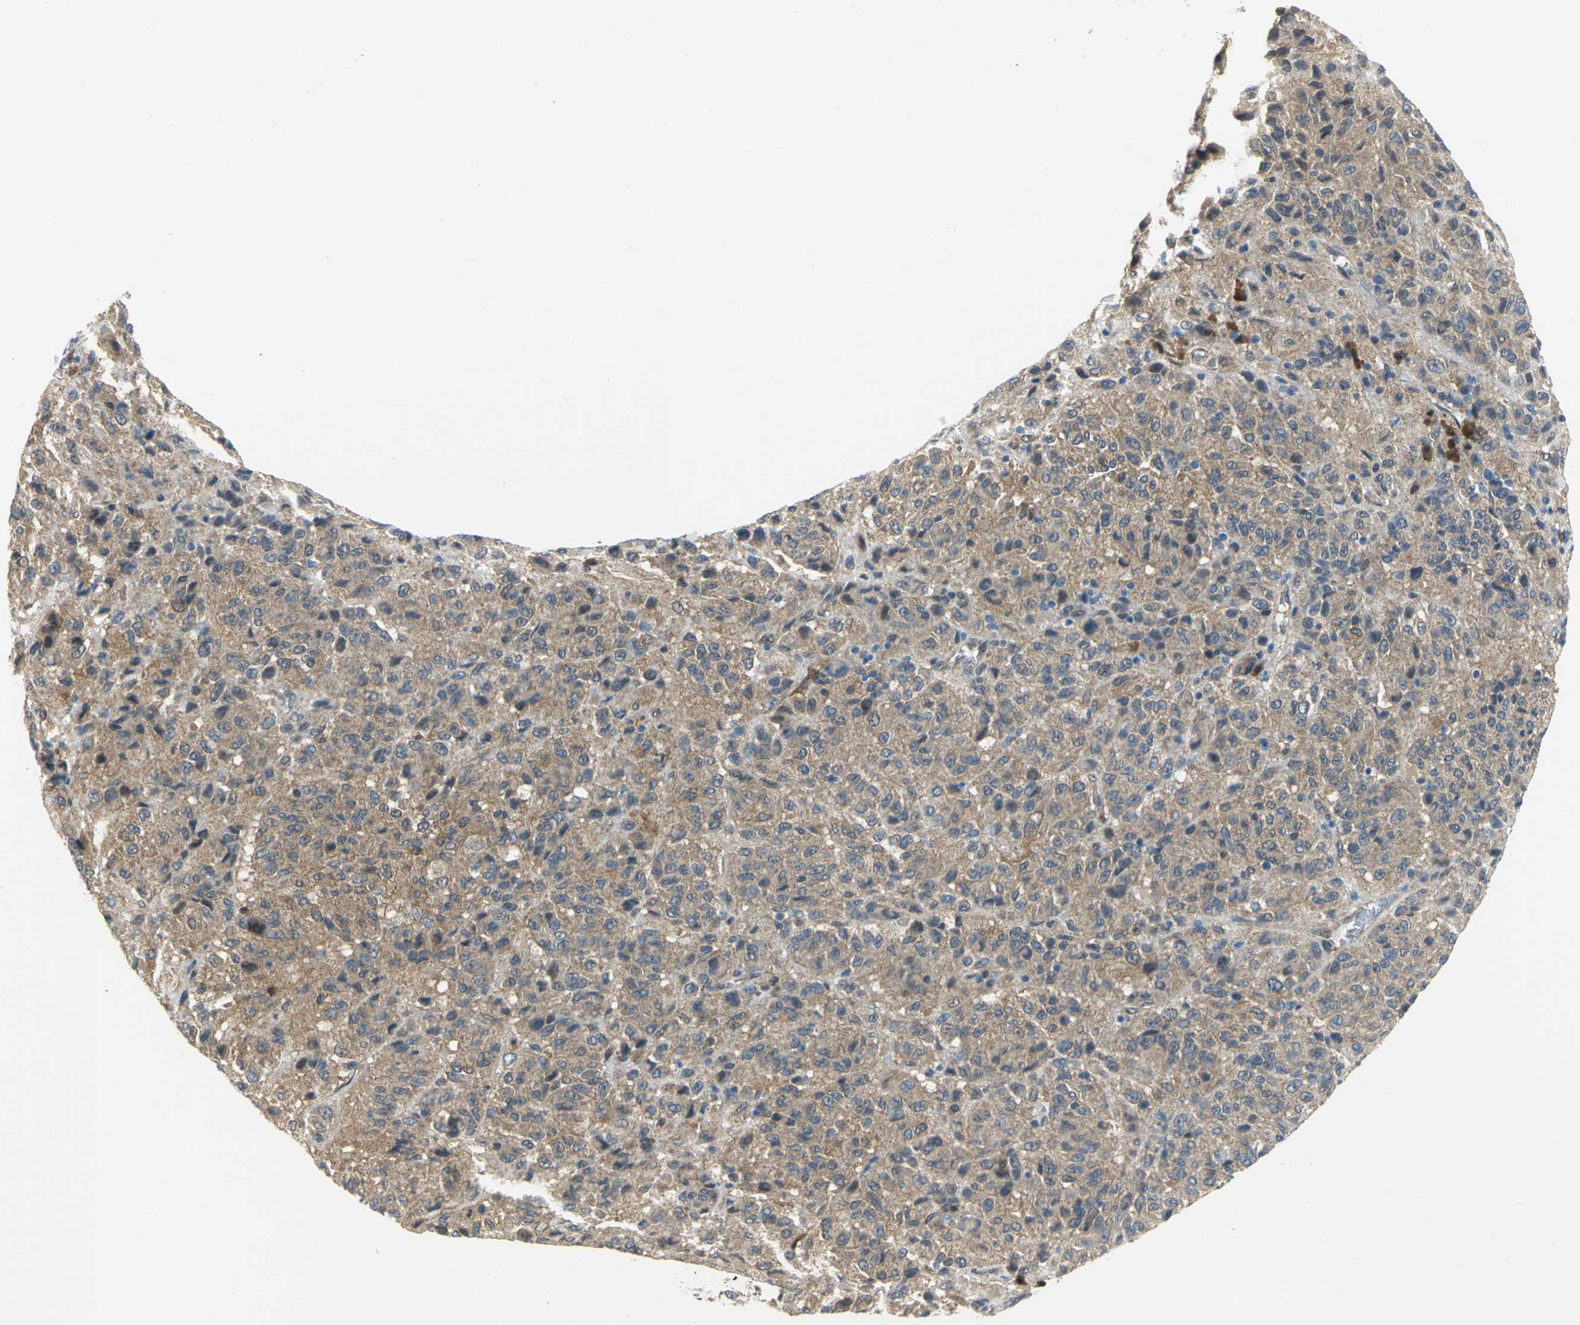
{"staining": {"intensity": "moderate", "quantity": ">75%", "location": "cytoplasmic/membranous"}, "tissue": "melanoma", "cell_type": "Tumor cells", "image_type": "cancer", "snomed": [{"axis": "morphology", "description": "Malignant melanoma, Metastatic site"}, {"axis": "topography", "description": "Lung"}], "caption": "Immunohistochemical staining of malignant melanoma (metastatic site) displays medium levels of moderate cytoplasmic/membranous protein positivity in approximately >75% of tumor cells.", "gene": "PGM3", "patient": {"sex": "male", "age": 64}}